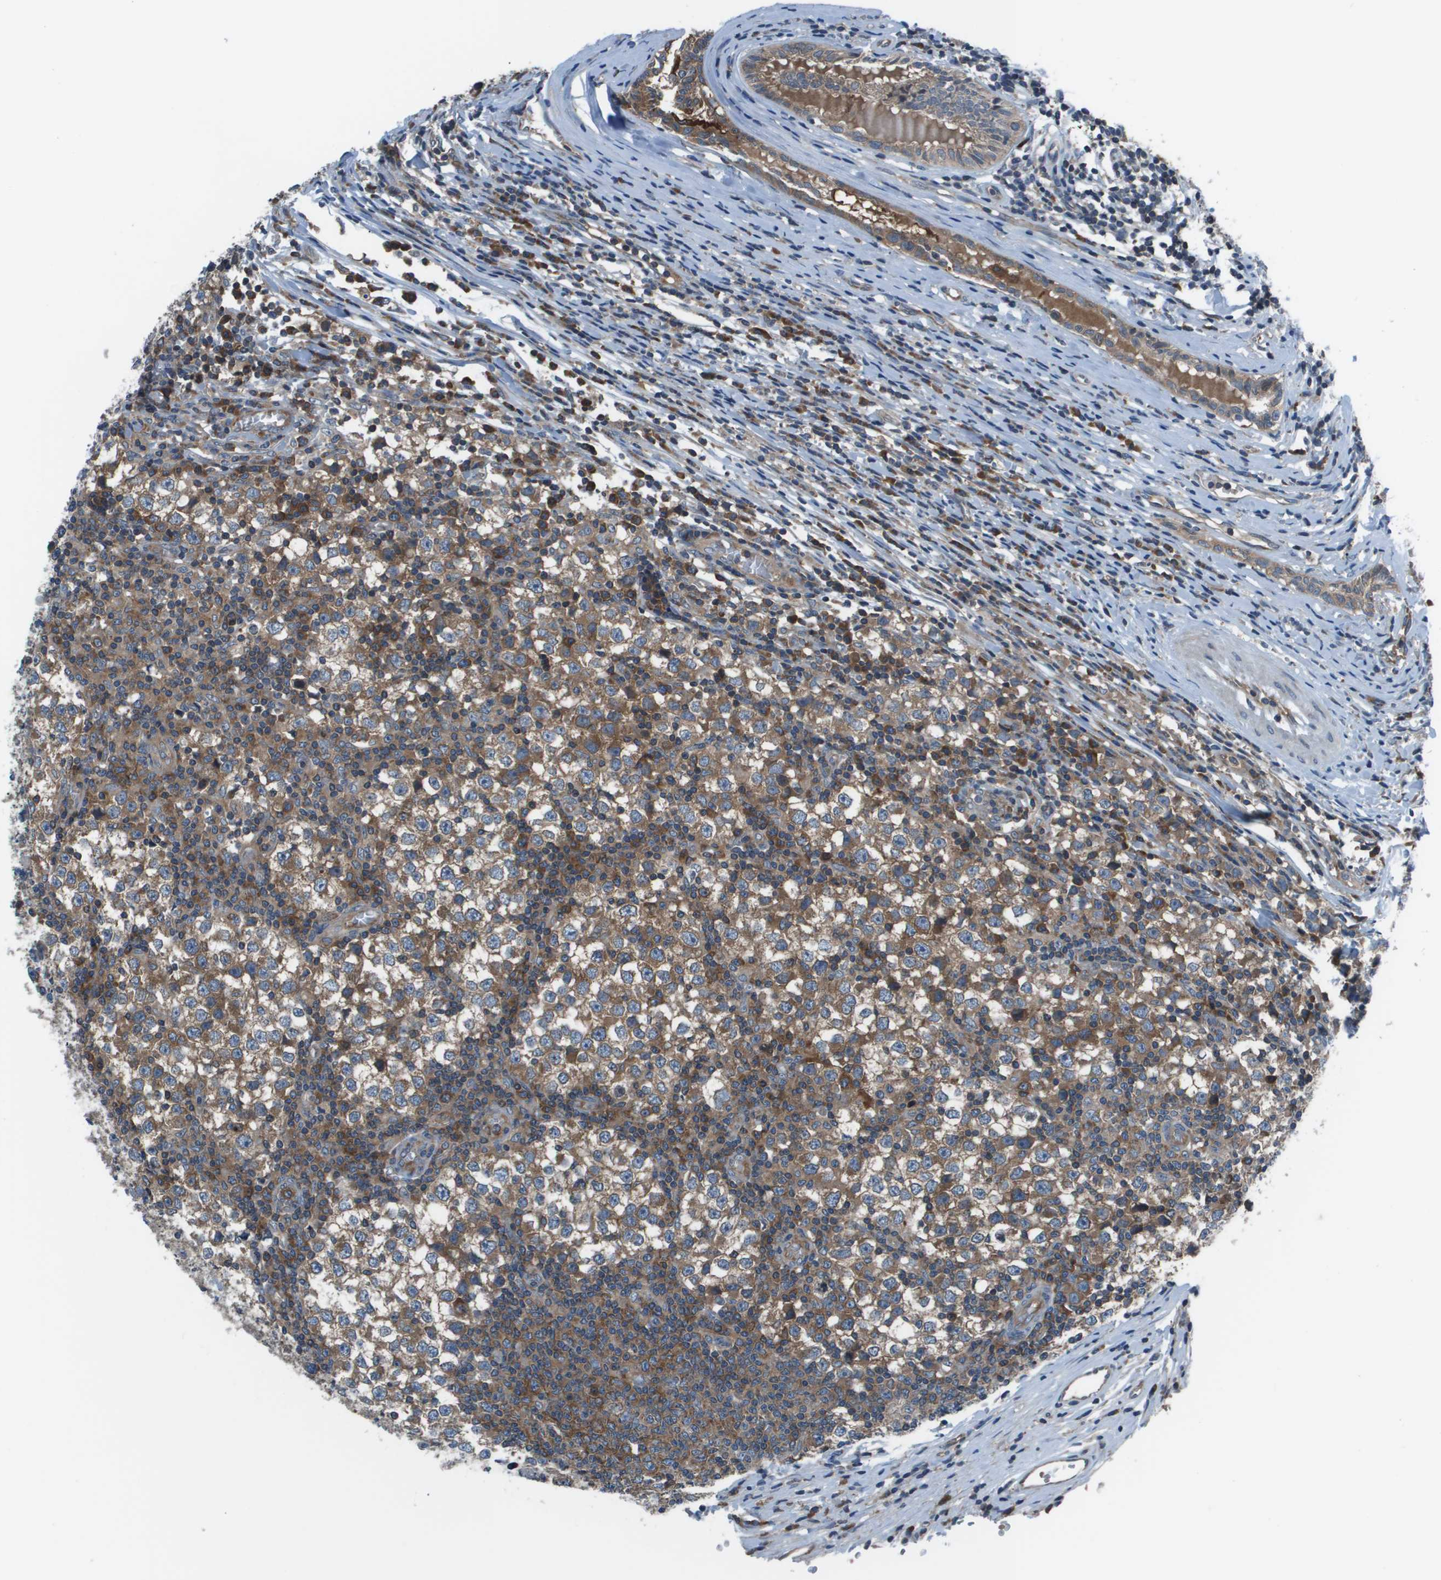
{"staining": {"intensity": "moderate", "quantity": ">75%", "location": "cytoplasmic/membranous"}, "tissue": "testis cancer", "cell_type": "Tumor cells", "image_type": "cancer", "snomed": [{"axis": "morphology", "description": "Seminoma, NOS"}, {"axis": "topography", "description": "Testis"}], "caption": "This image reveals immunohistochemistry staining of testis seminoma, with medium moderate cytoplasmic/membranous staining in approximately >75% of tumor cells.", "gene": "EIF3B", "patient": {"sex": "male", "age": 65}}